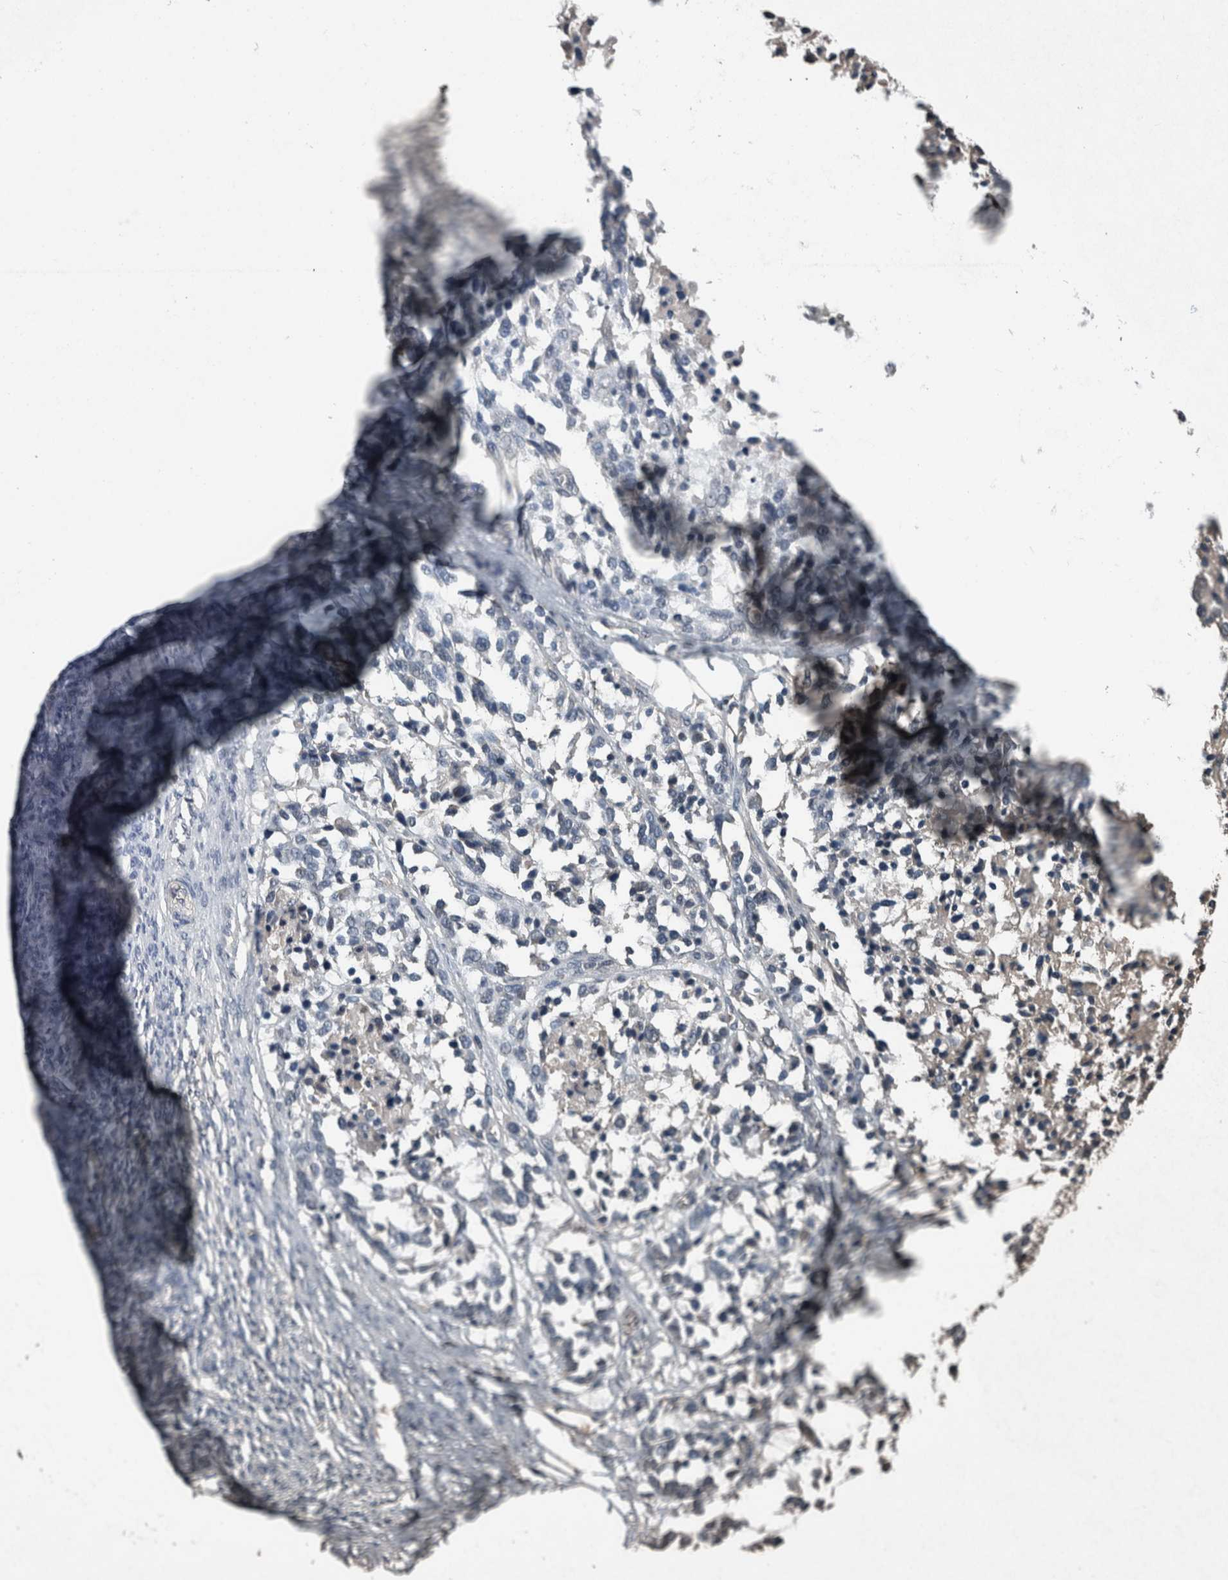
{"staining": {"intensity": "negative", "quantity": "none", "location": "none"}, "tissue": "ovarian cancer", "cell_type": "Tumor cells", "image_type": "cancer", "snomed": [{"axis": "morphology", "description": "Cystadenocarcinoma, serous, NOS"}, {"axis": "topography", "description": "Ovary"}], "caption": "DAB immunohistochemical staining of human serous cystadenocarcinoma (ovarian) exhibits no significant positivity in tumor cells.", "gene": "FGFRL1", "patient": {"sex": "female", "age": 44}}